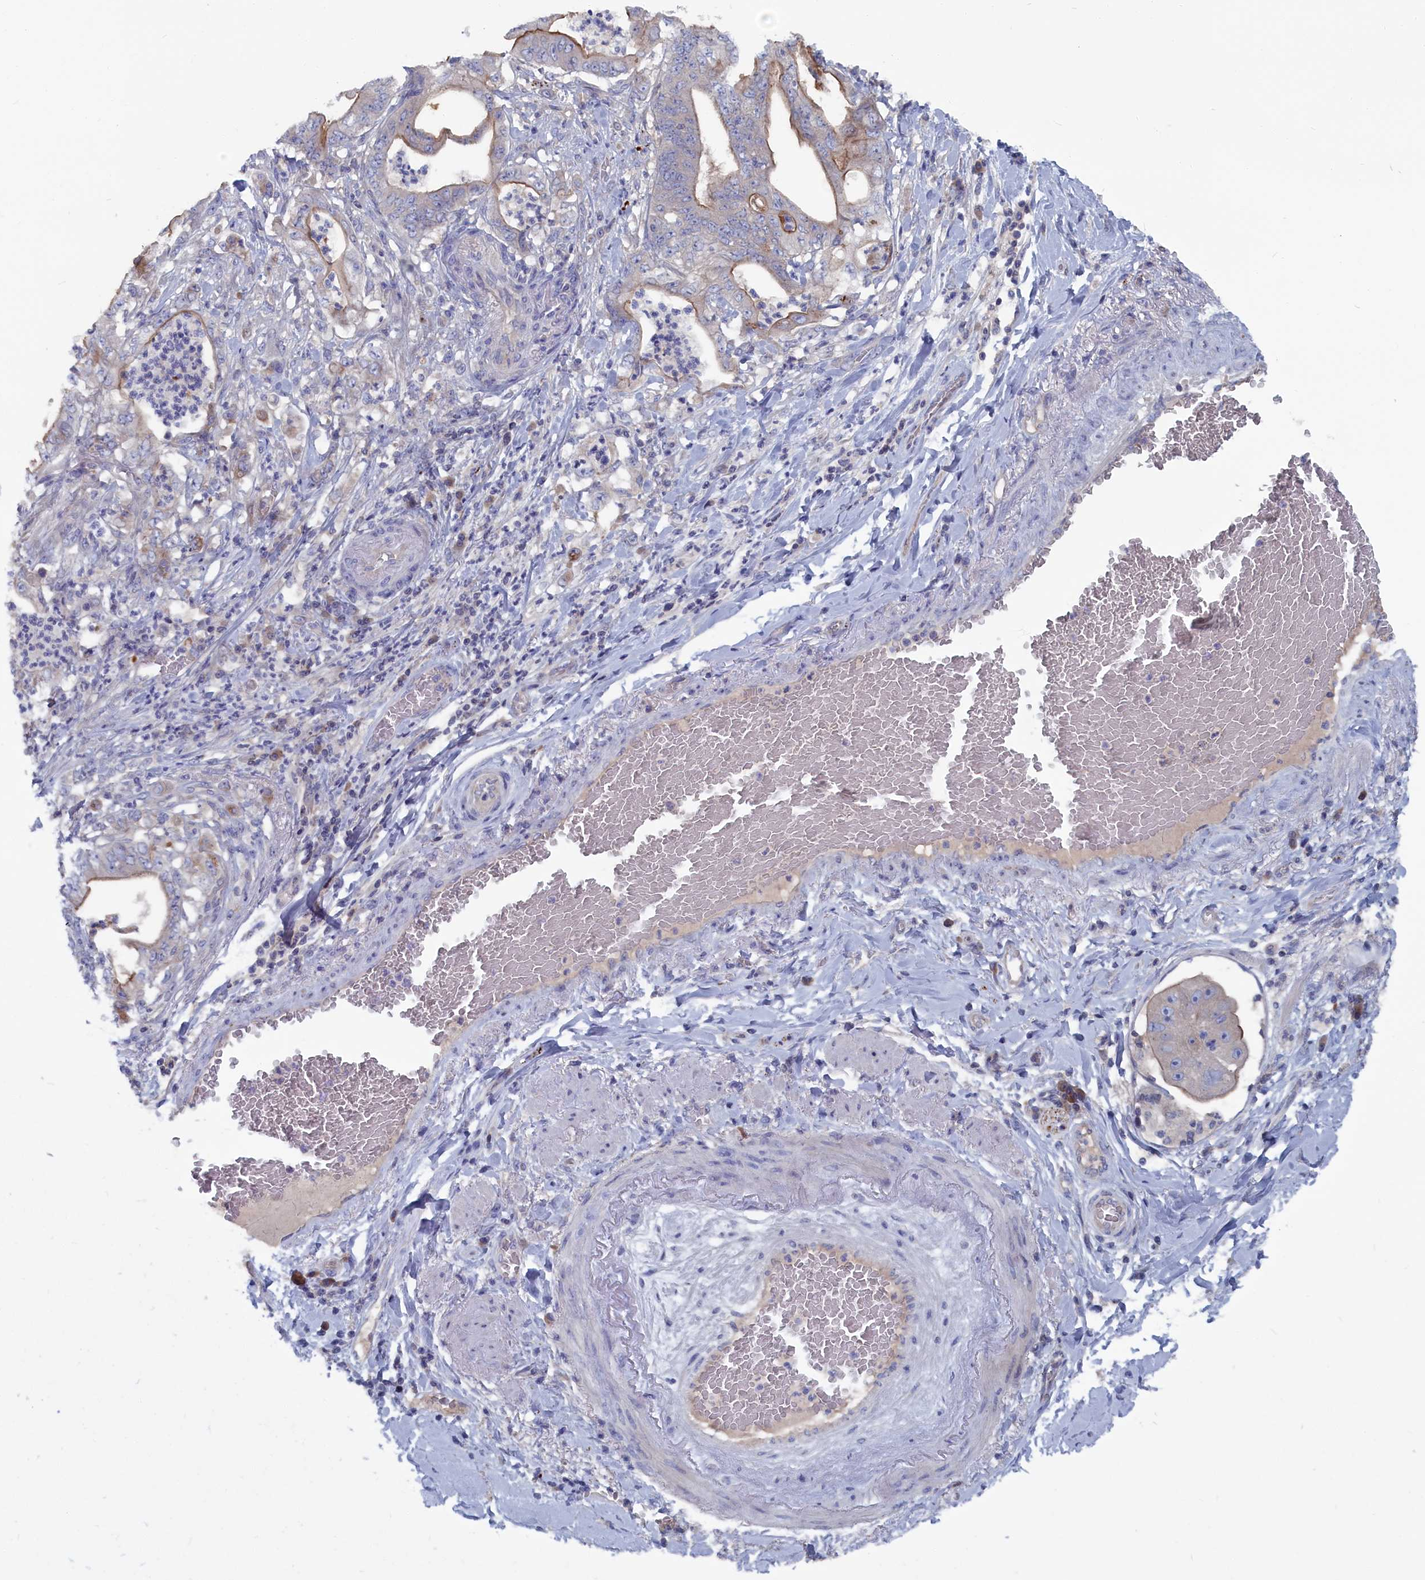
{"staining": {"intensity": "moderate", "quantity": "<25%", "location": "cytoplasmic/membranous"}, "tissue": "stomach cancer", "cell_type": "Tumor cells", "image_type": "cancer", "snomed": [{"axis": "morphology", "description": "Adenocarcinoma, NOS"}, {"axis": "topography", "description": "Stomach"}], "caption": "About <25% of tumor cells in human stomach cancer exhibit moderate cytoplasmic/membranous protein expression as visualized by brown immunohistochemical staining.", "gene": "CEND1", "patient": {"sex": "female", "age": 73}}